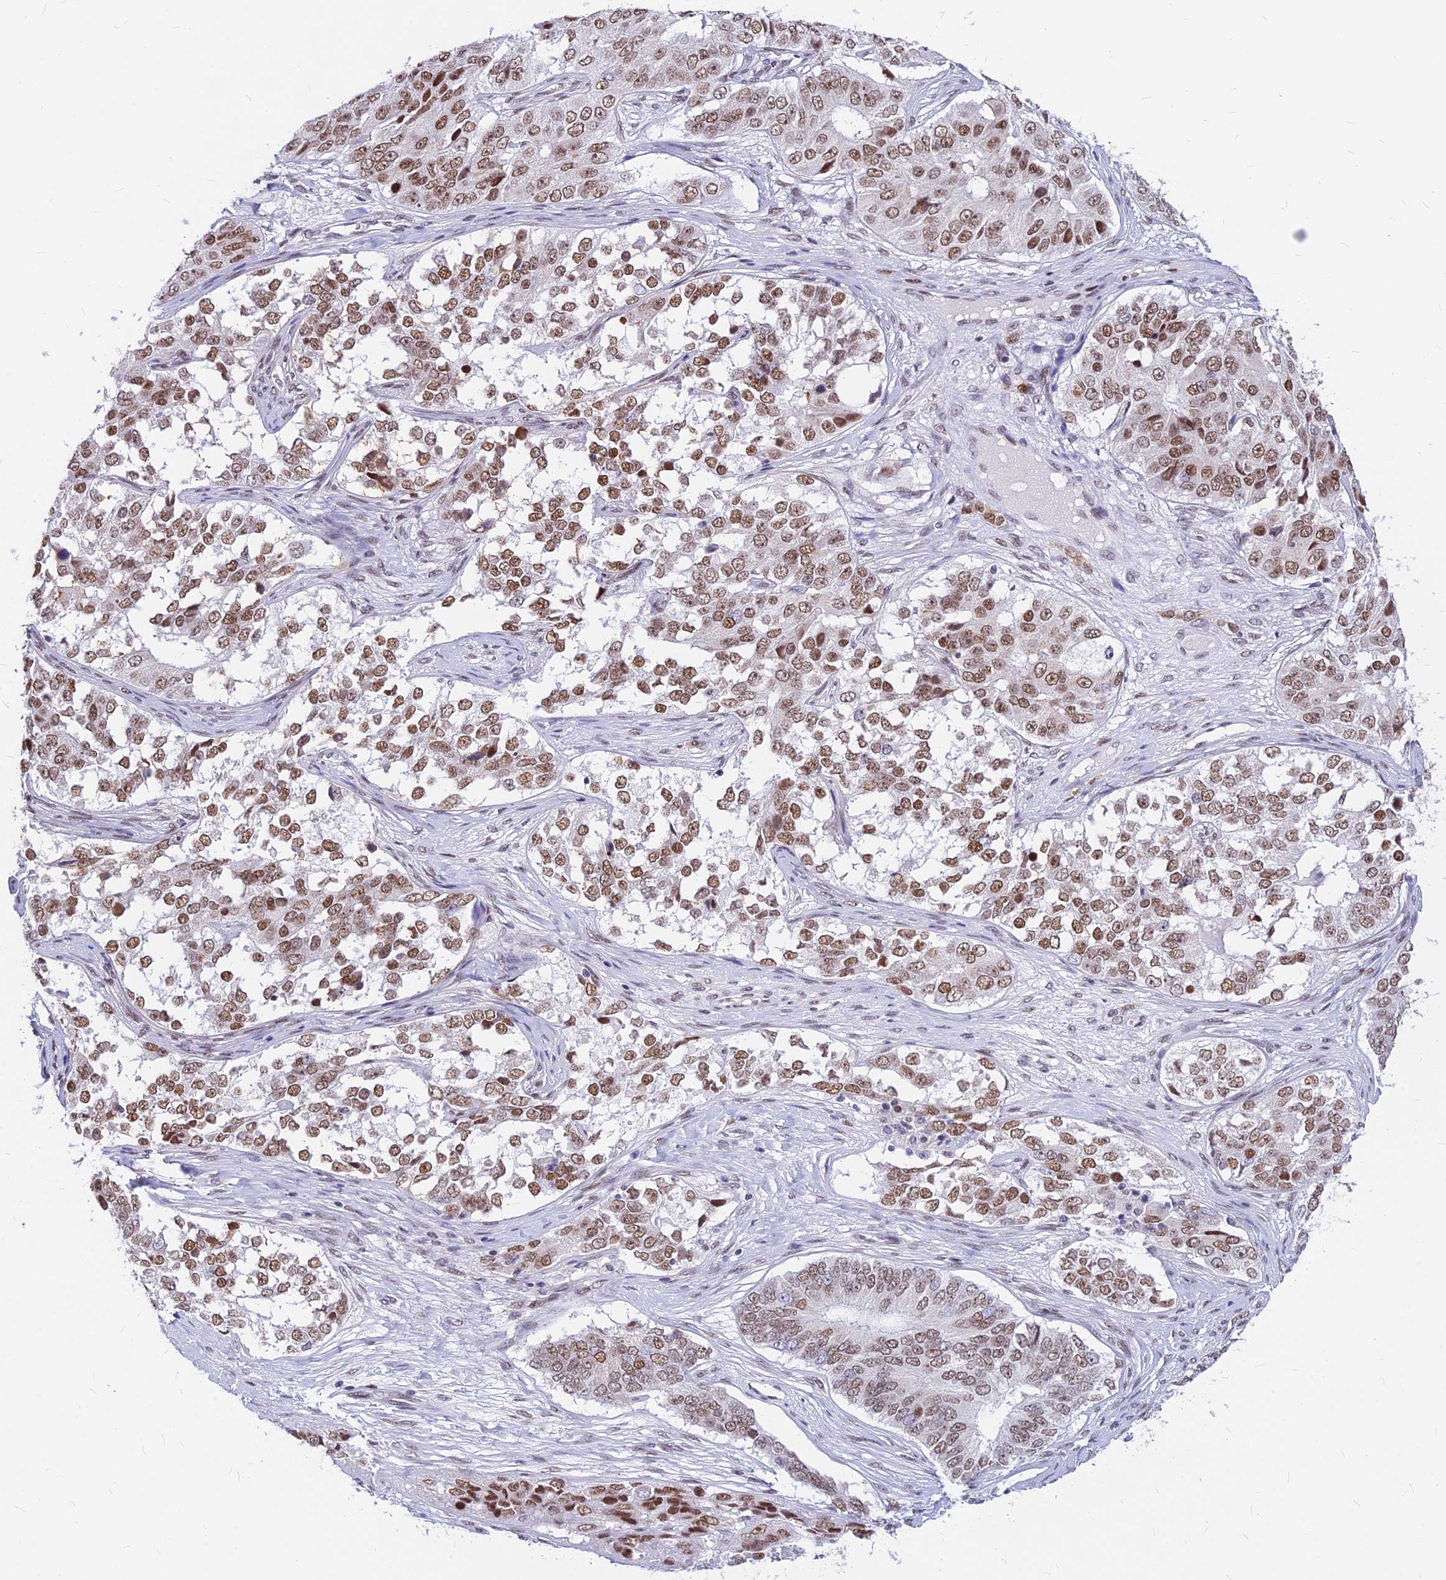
{"staining": {"intensity": "moderate", "quantity": ">75%", "location": "nuclear"}, "tissue": "ovarian cancer", "cell_type": "Tumor cells", "image_type": "cancer", "snomed": [{"axis": "morphology", "description": "Carcinoma, endometroid"}, {"axis": "topography", "description": "Ovary"}], "caption": "High-power microscopy captured an immunohistochemistry (IHC) micrograph of ovarian cancer, revealing moderate nuclear expression in approximately >75% of tumor cells.", "gene": "KCTD13", "patient": {"sex": "female", "age": 51}}